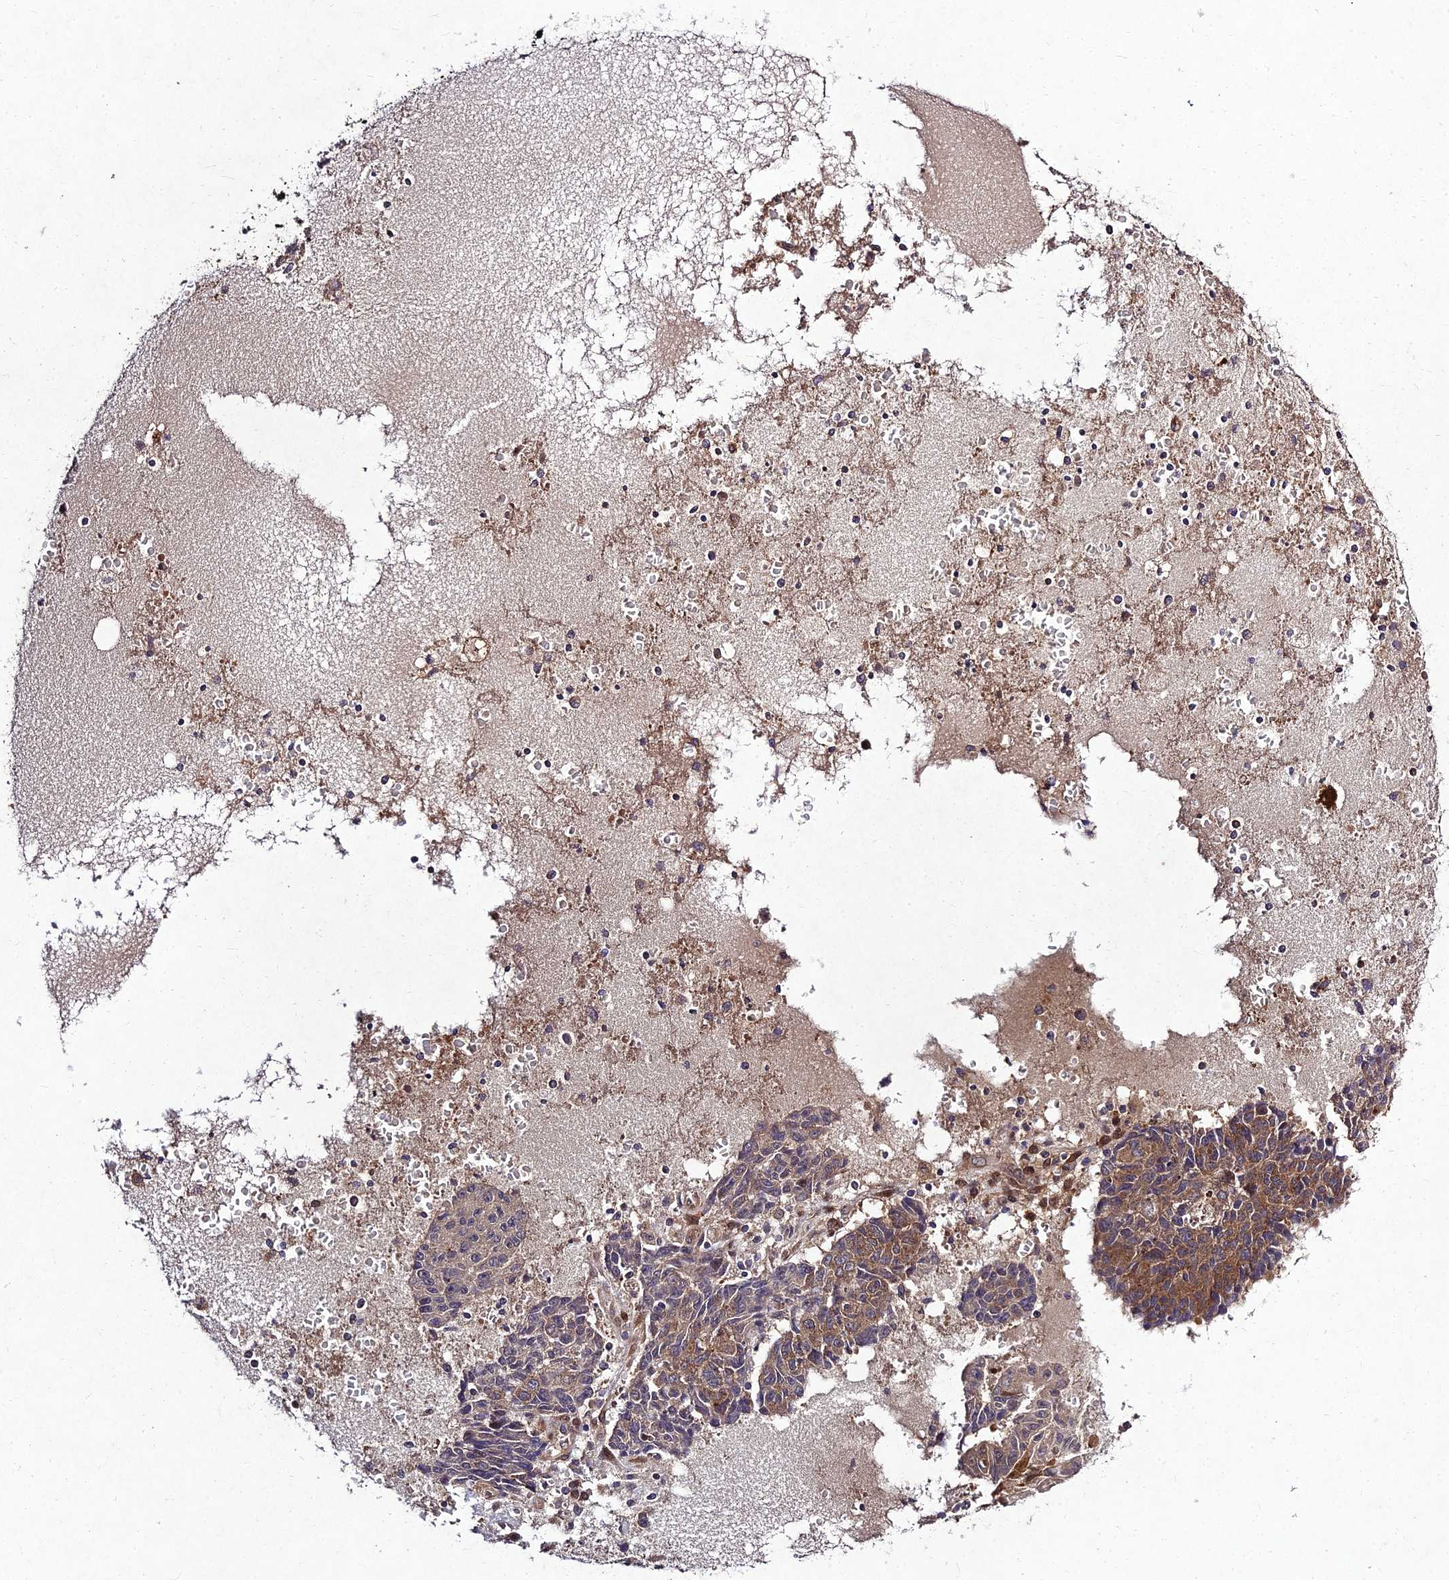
{"staining": {"intensity": "moderate", "quantity": "25%-75%", "location": "cytoplasmic/membranous"}, "tissue": "ovarian cancer", "cell_type": "Tumor cells", "image_type": "cancer", "snomed": [{"axis": "morphology", "description": "Carcinoma, endometroid"}, {"axis": "topography", "description": "Ovary"}], "caption": "Immunohistochemistry (IHC) of human ovarian cancer (endometroid carcinoma) exhibits medium levels of moderate cytoplasmic/membranous expression in about 25%-75% of tumor cells.", "gene": "MKKS", "patient": {"sex": "female", "age": 42}}